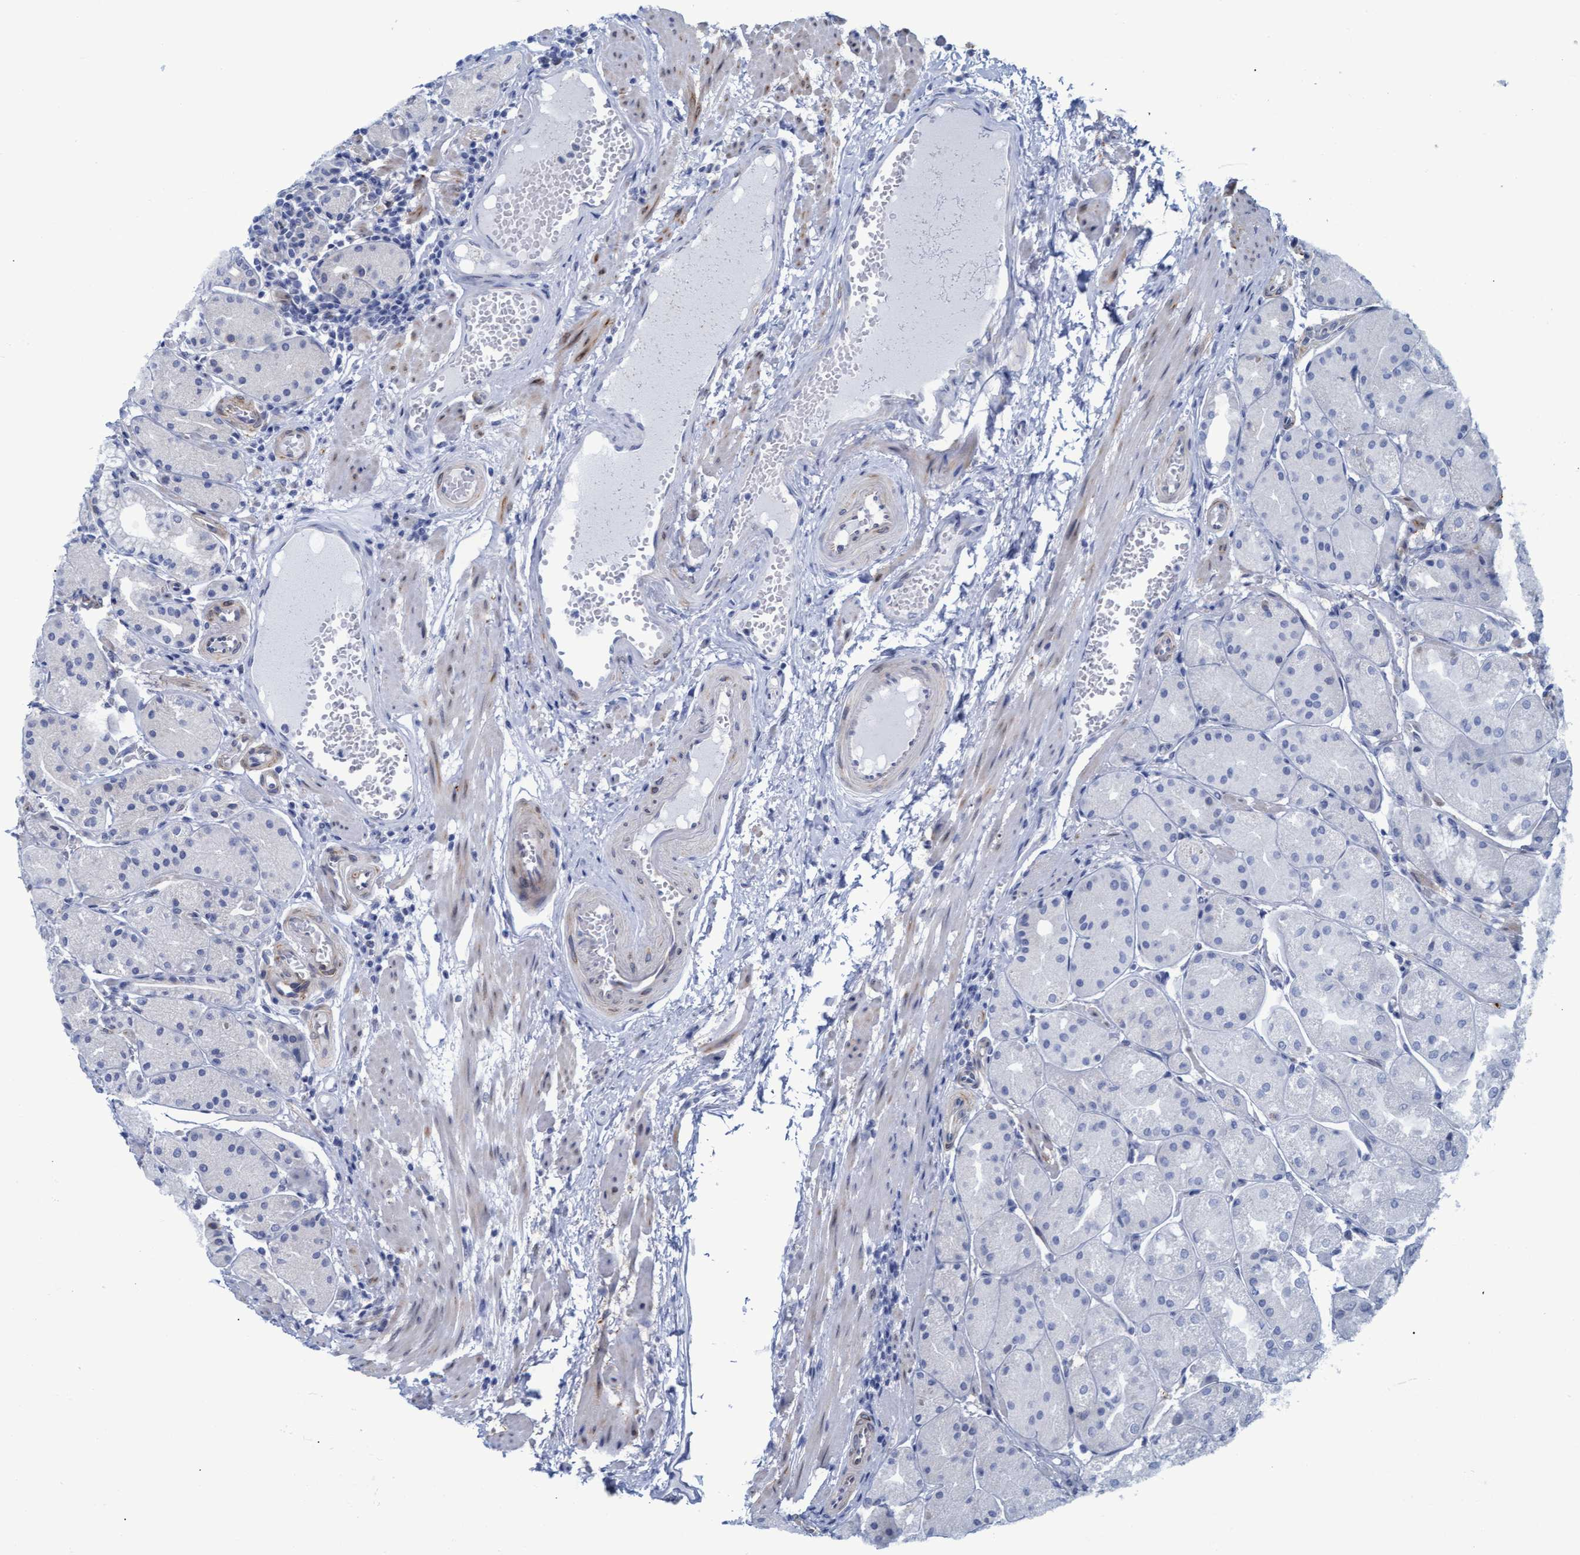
{"staining": {"intensity": "negative", "quantity": "none", "location": "none"}, "tissue": "stomach", "cell_type": "Glandular cells", "image_type": "normal", "snomed": [{"axis": "morphology", "description": "Normal tissue, NOS"}, {"axis": "topography", "description": "Stomach, upper"}], "caption": "Micrograph shows no significant protein staining in glandular cells of unremarkable stomach.", "gene": "SSTR3", "patient": {"sex": "male", "age": 72}}